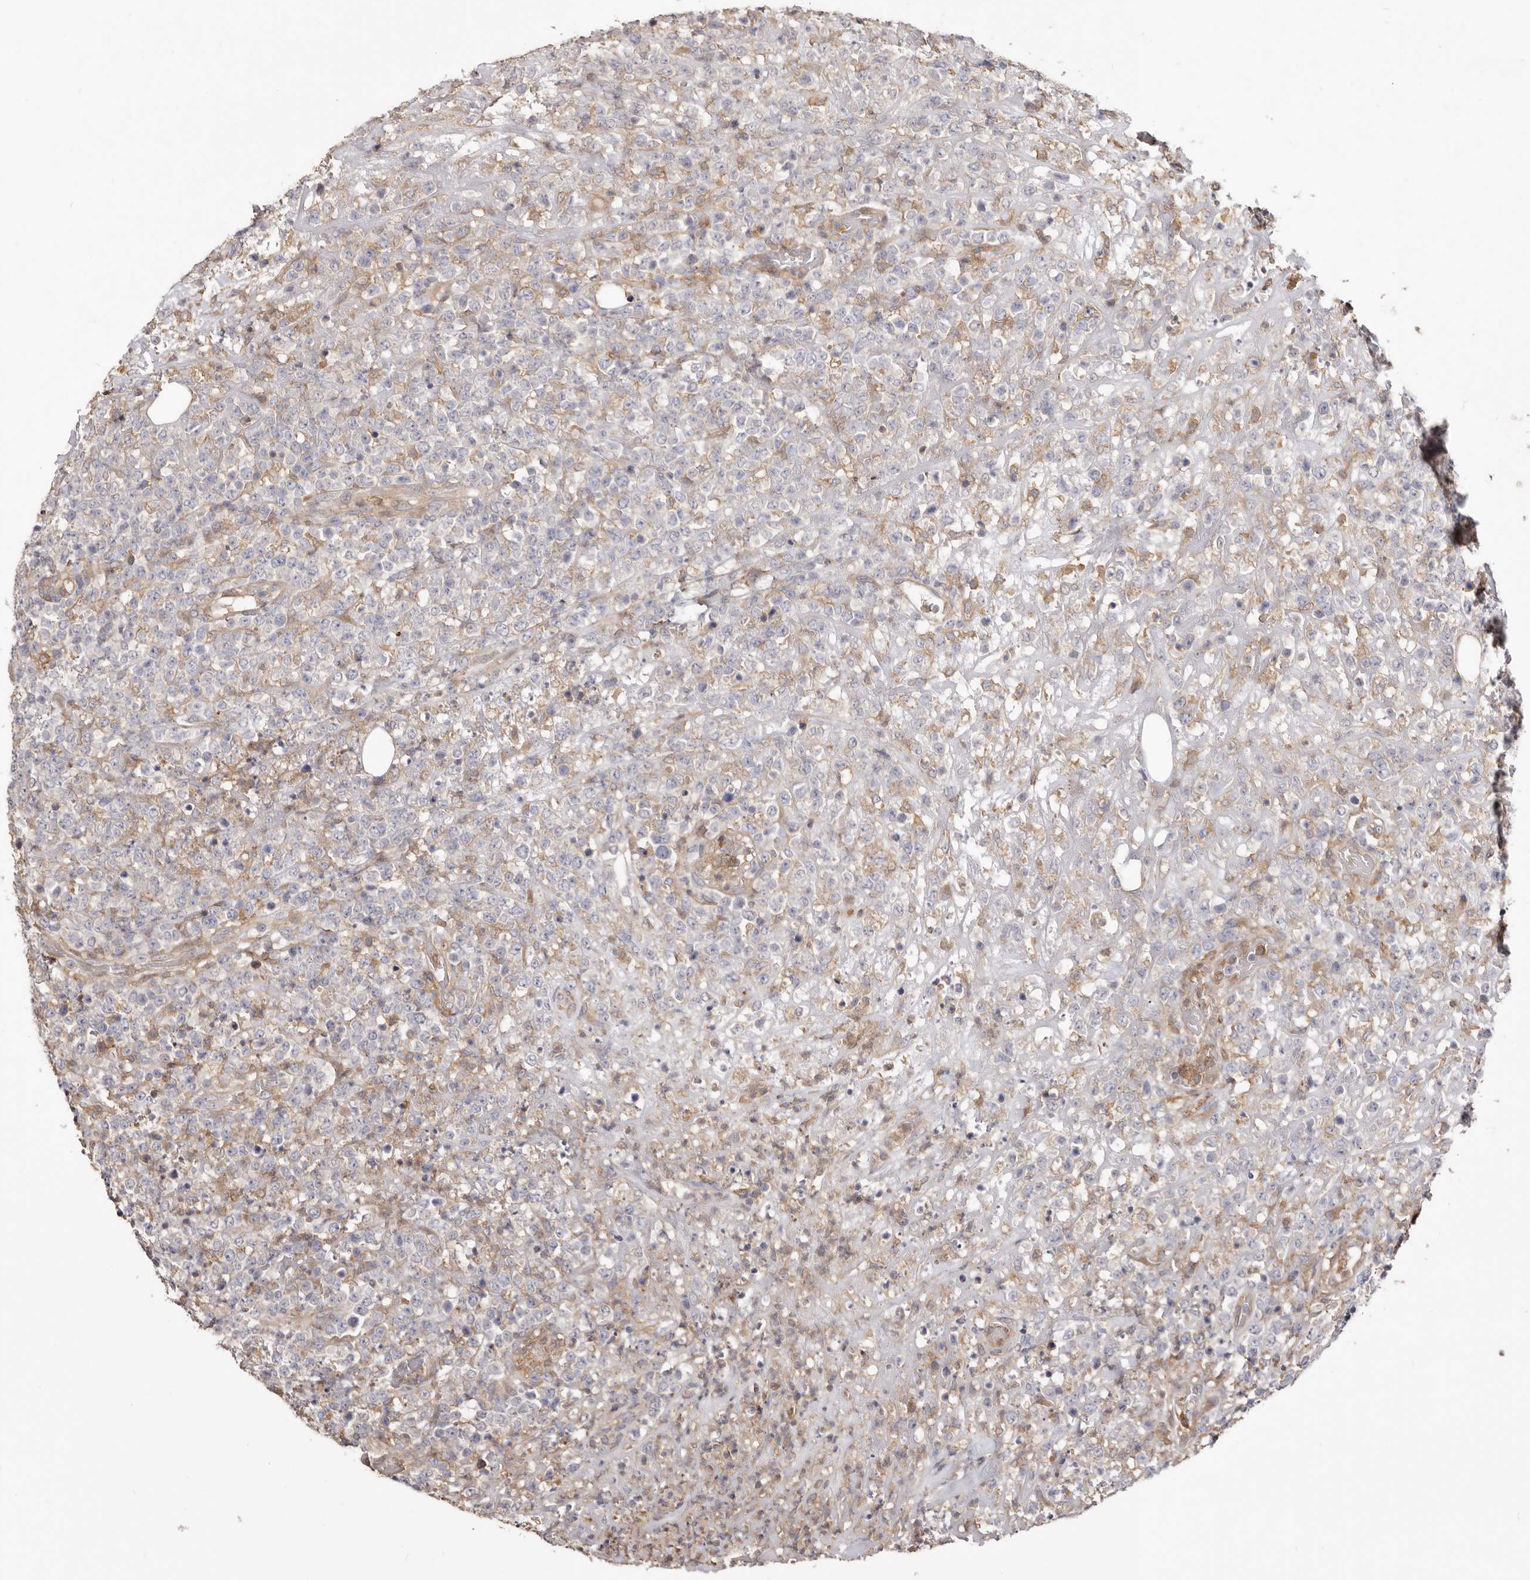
{"staining": {"intensity": "negative", "quantity": "none", "location": "none"}, "tissue": "lymphoma", "cell_type": "Tumor cells", "image_type": "cancer", "snomed": [{"axis": "morphology", "description": "Malignant lymphoma, non-Hodgkin's type, High grade"}, {"axis": "topography", "description": "Colon"}], "caption": "Lymphoma stained for a protein using IHC reveals no expression tumor cells.", "gene": "LRRC25", "patient": {"sex": "female", "age": 53}}